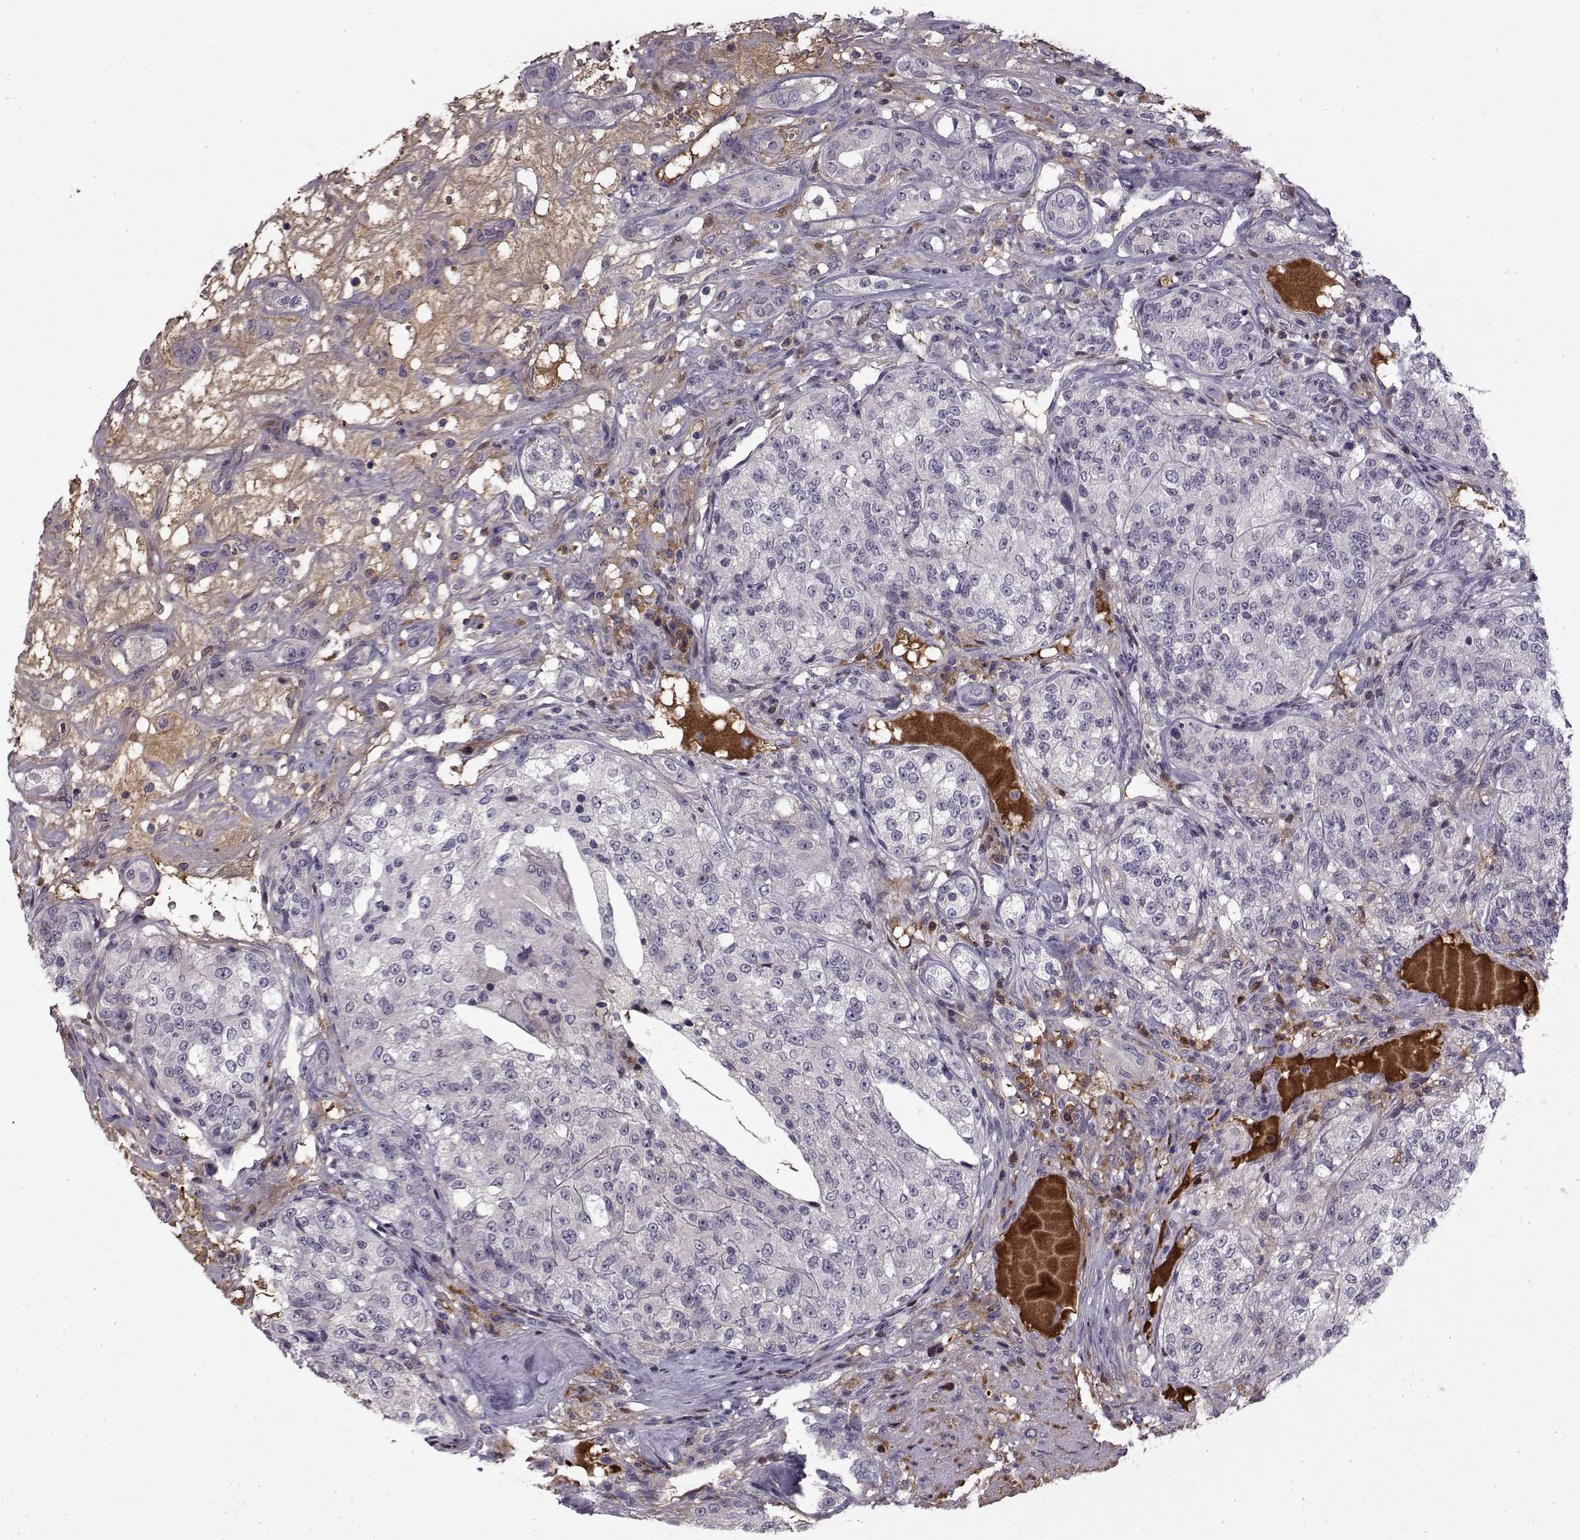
{"staining": {"intensity": "negative", "quantity": "none", "location": "none"}, "tissue": "renal cancer", "cell_type": "Tumor cells", "image_type": "cancer", "snomed": [{"axis": "morphology", "description": "Adenocarcinoma, NOS"}, {"axis": "topography", "description": "Kidney"}], "caption": "Protein analysis of adenocarcinoma (renal) demonstrates no significant positivity in tumor cells.", "gene": "TNFRSF11B", "patient": {"sex": "female", "age": 63}}